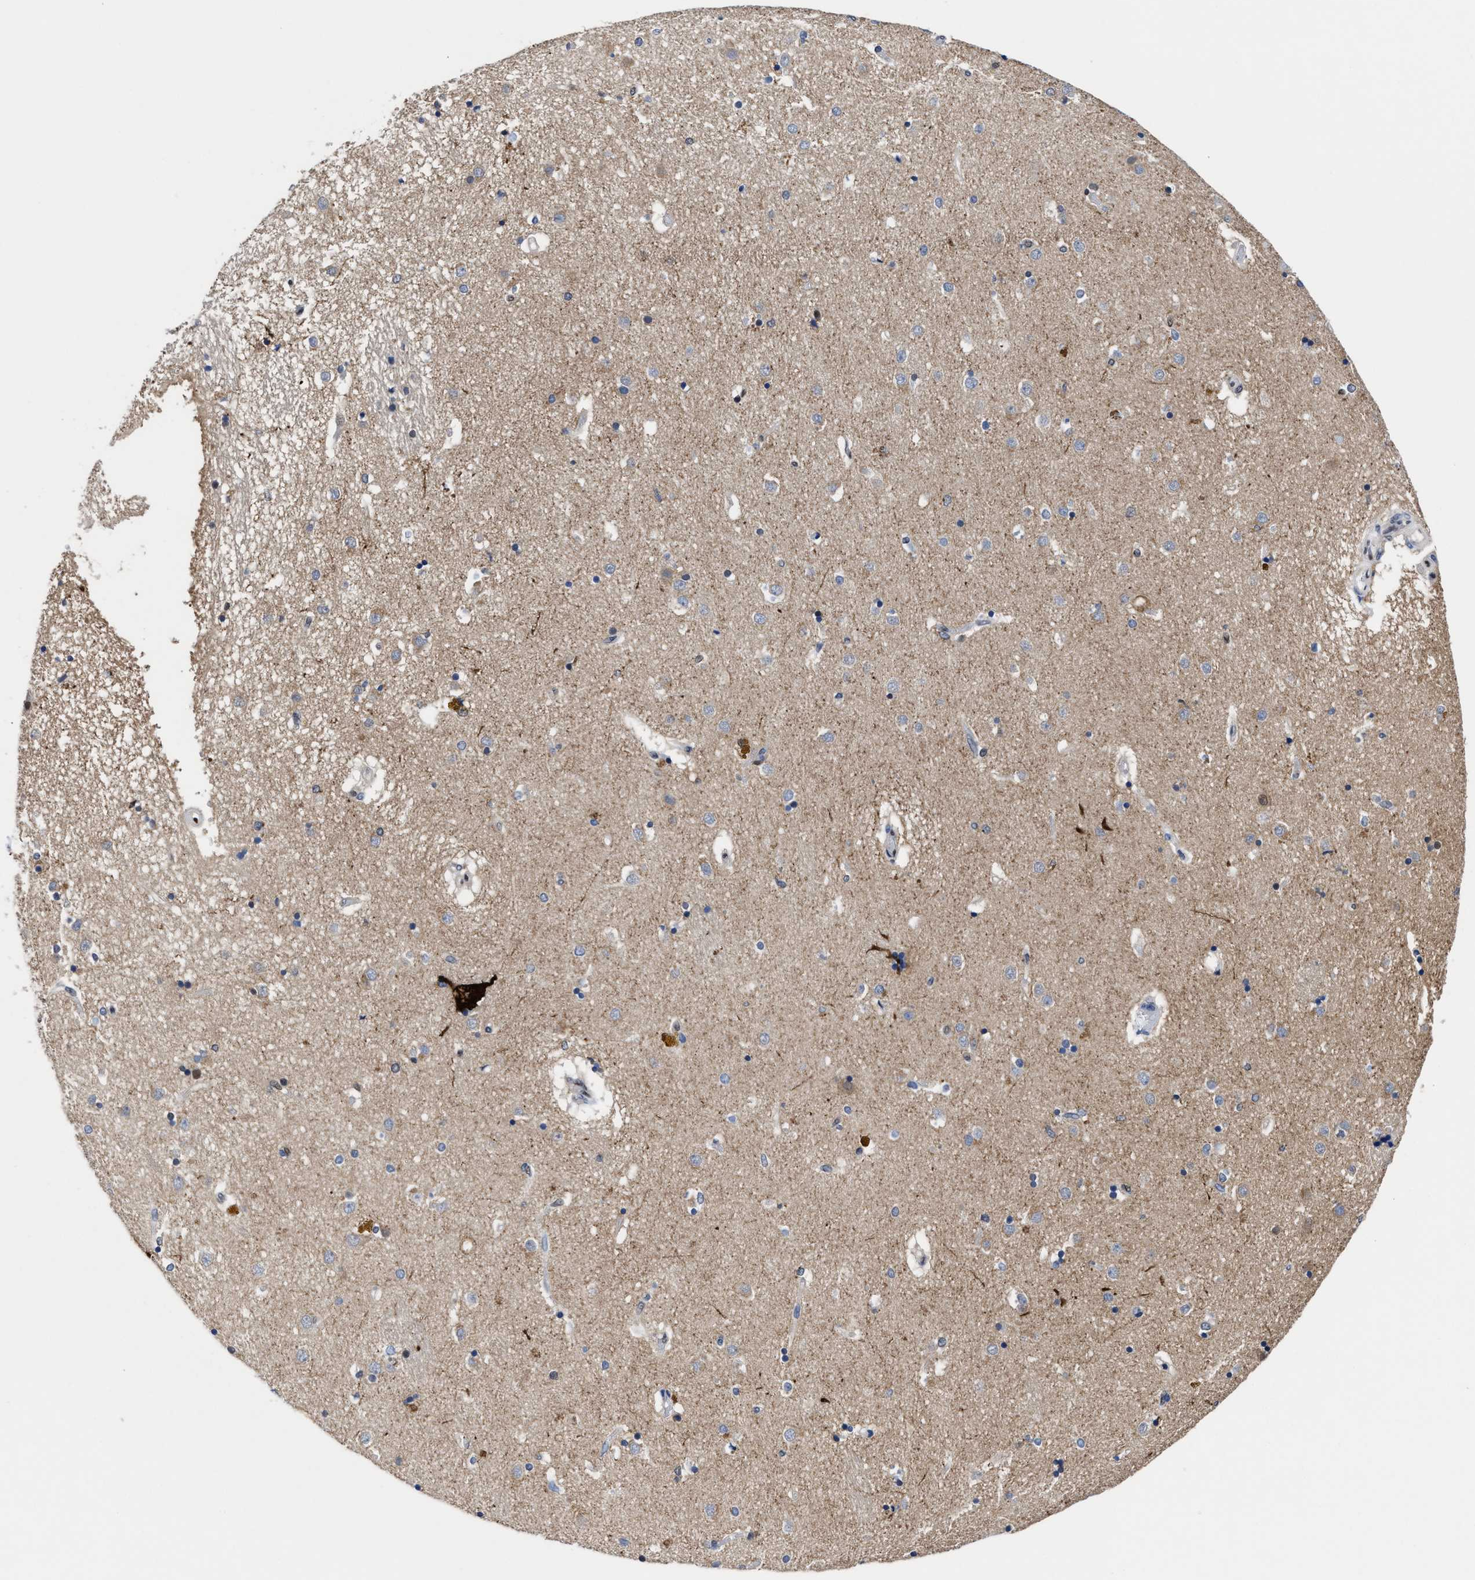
{"staining": {"intensity": "weak", "quantity": "<25%", "location": "cytoplasmic/membranous"}, "tissue": "caudate", "cell_type": "Glial cells", "image_type": "normal", "snomed": [{"axis": "morphology", "description": "Normal tissue, NOS"}, {"axis": "topography", "description": "Lateral ventricle wall"}], "caption": "Immunohistochemical staining of unremarkable human caudate reveals no significant positivity in glial cells. (Brightfield microscopy of DAB (3,3'-diaminobenzidine) IHC at high magnification).", "gene": "ACLY", "patient": {"sex": "male", "age": 70}}